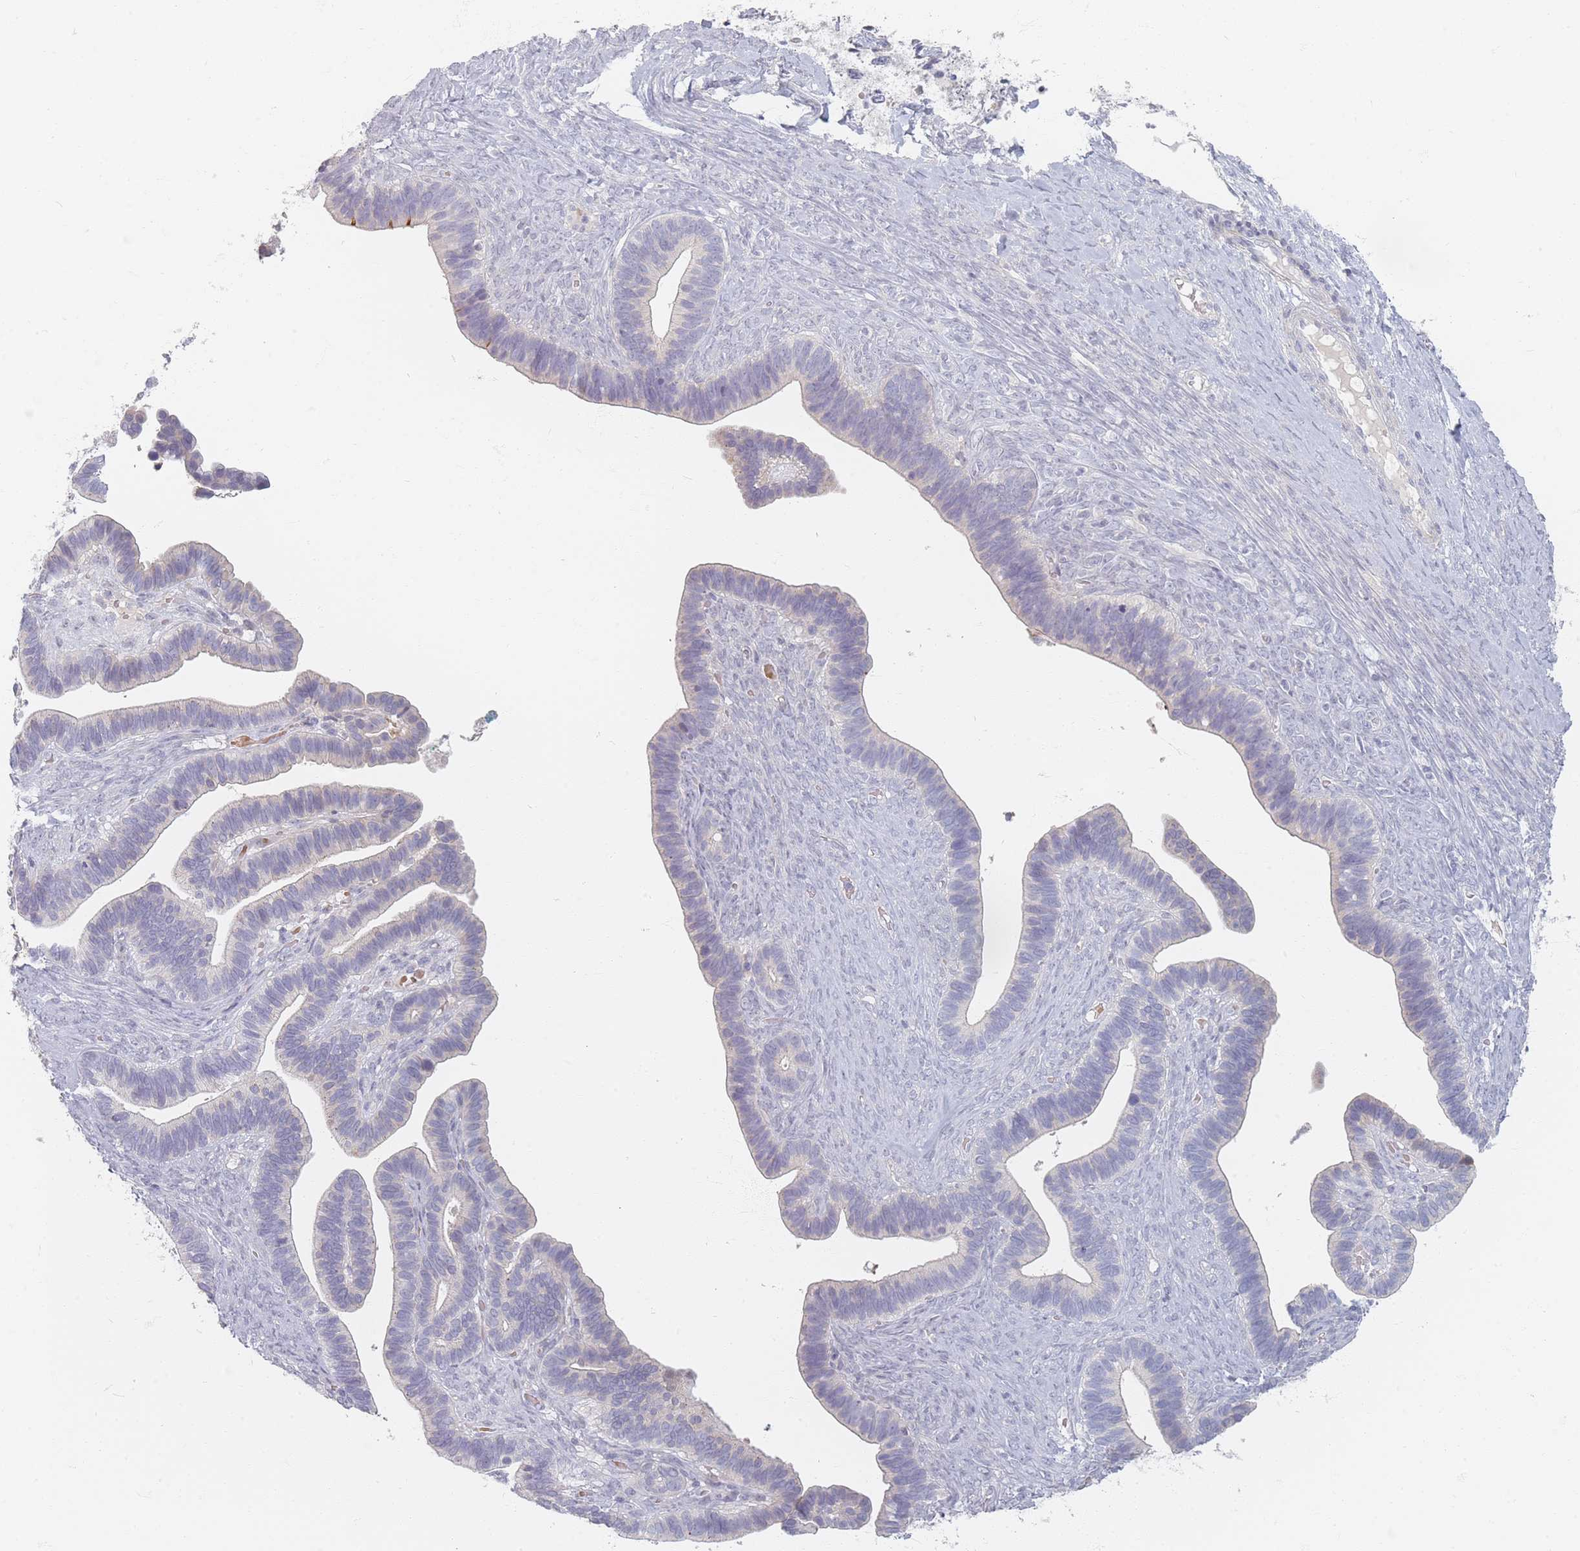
{"staining": {"intensity": "negative", "quantity": "none", "location": "none"}, "tissue": "ovarian cancer", "cell_type": "Tumor cells", "image_type": "cancer", "snomed": [{"axis": "morphology", "description": "Cystadenocarcinoma, serous, NOS"}, {"axis": "topography", "description": "Ovary"}], "caption": "Tumor cells show no significant protein staining in ovarian cancer (serous cystadenocarcinoma).", "gene": "TMOD1", "patient": {"sex": "female", "age": 56}}